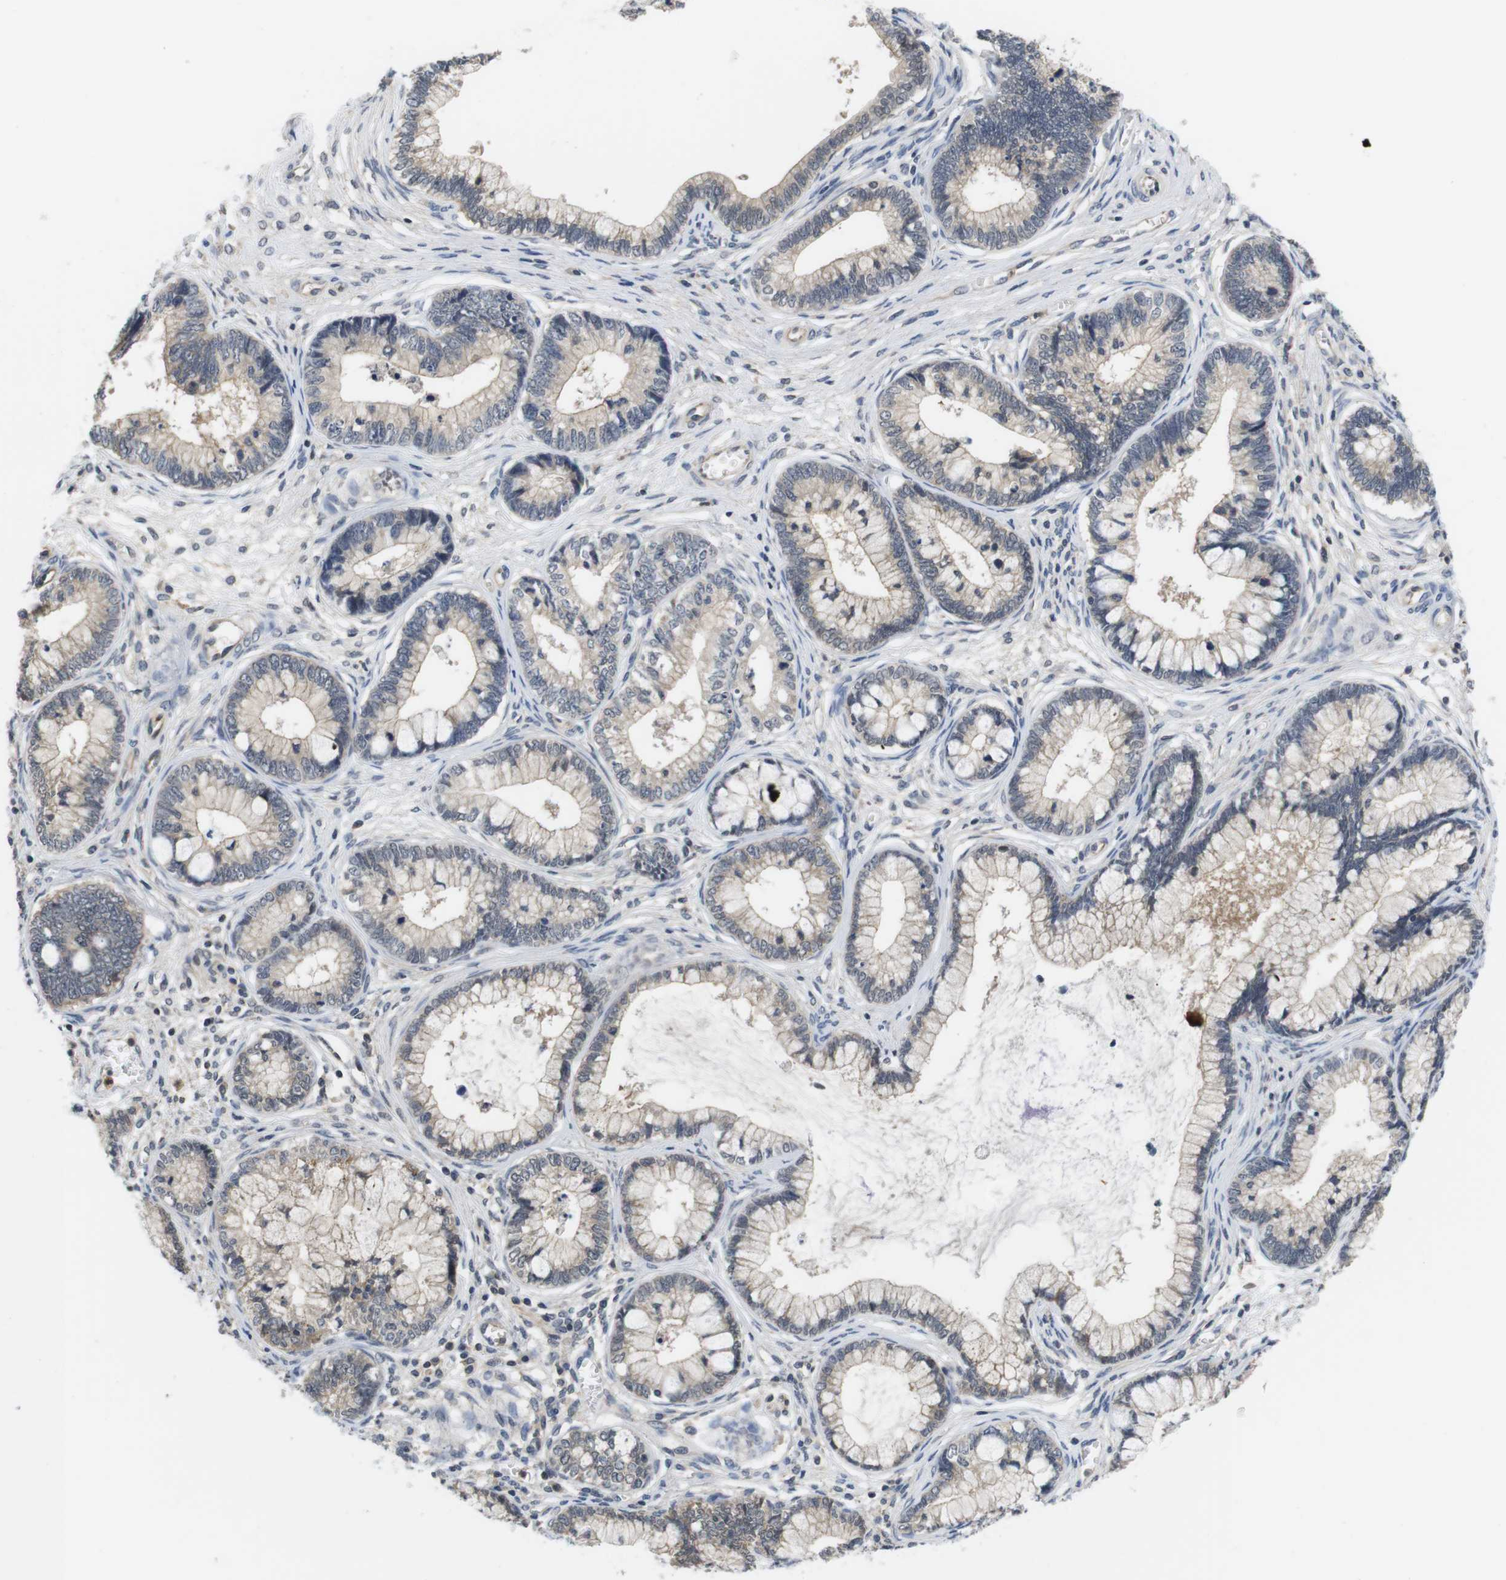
{"staining": {"intensity": "weak", "quantity": ">75%", "location": "cytoplasmic/membranous"}, "tissue": "cervical cancer", "cell_type": "Tumor cells", "image_type": "cancer", "snomed": [{"axis": "morphology", "description": "Adenocarcinoma, NOS"}, {"axis": "topography", "description": "Cervix"}], "caption": "Weak cytoplasmic/membranous positivity for a protein is present in approximately >75% of tumor cells of adenocarcinoma (cervical) using immunohistochemistry (IHC).", "gene": "FADD", "patient": {"sex": "female", "age": 44}}